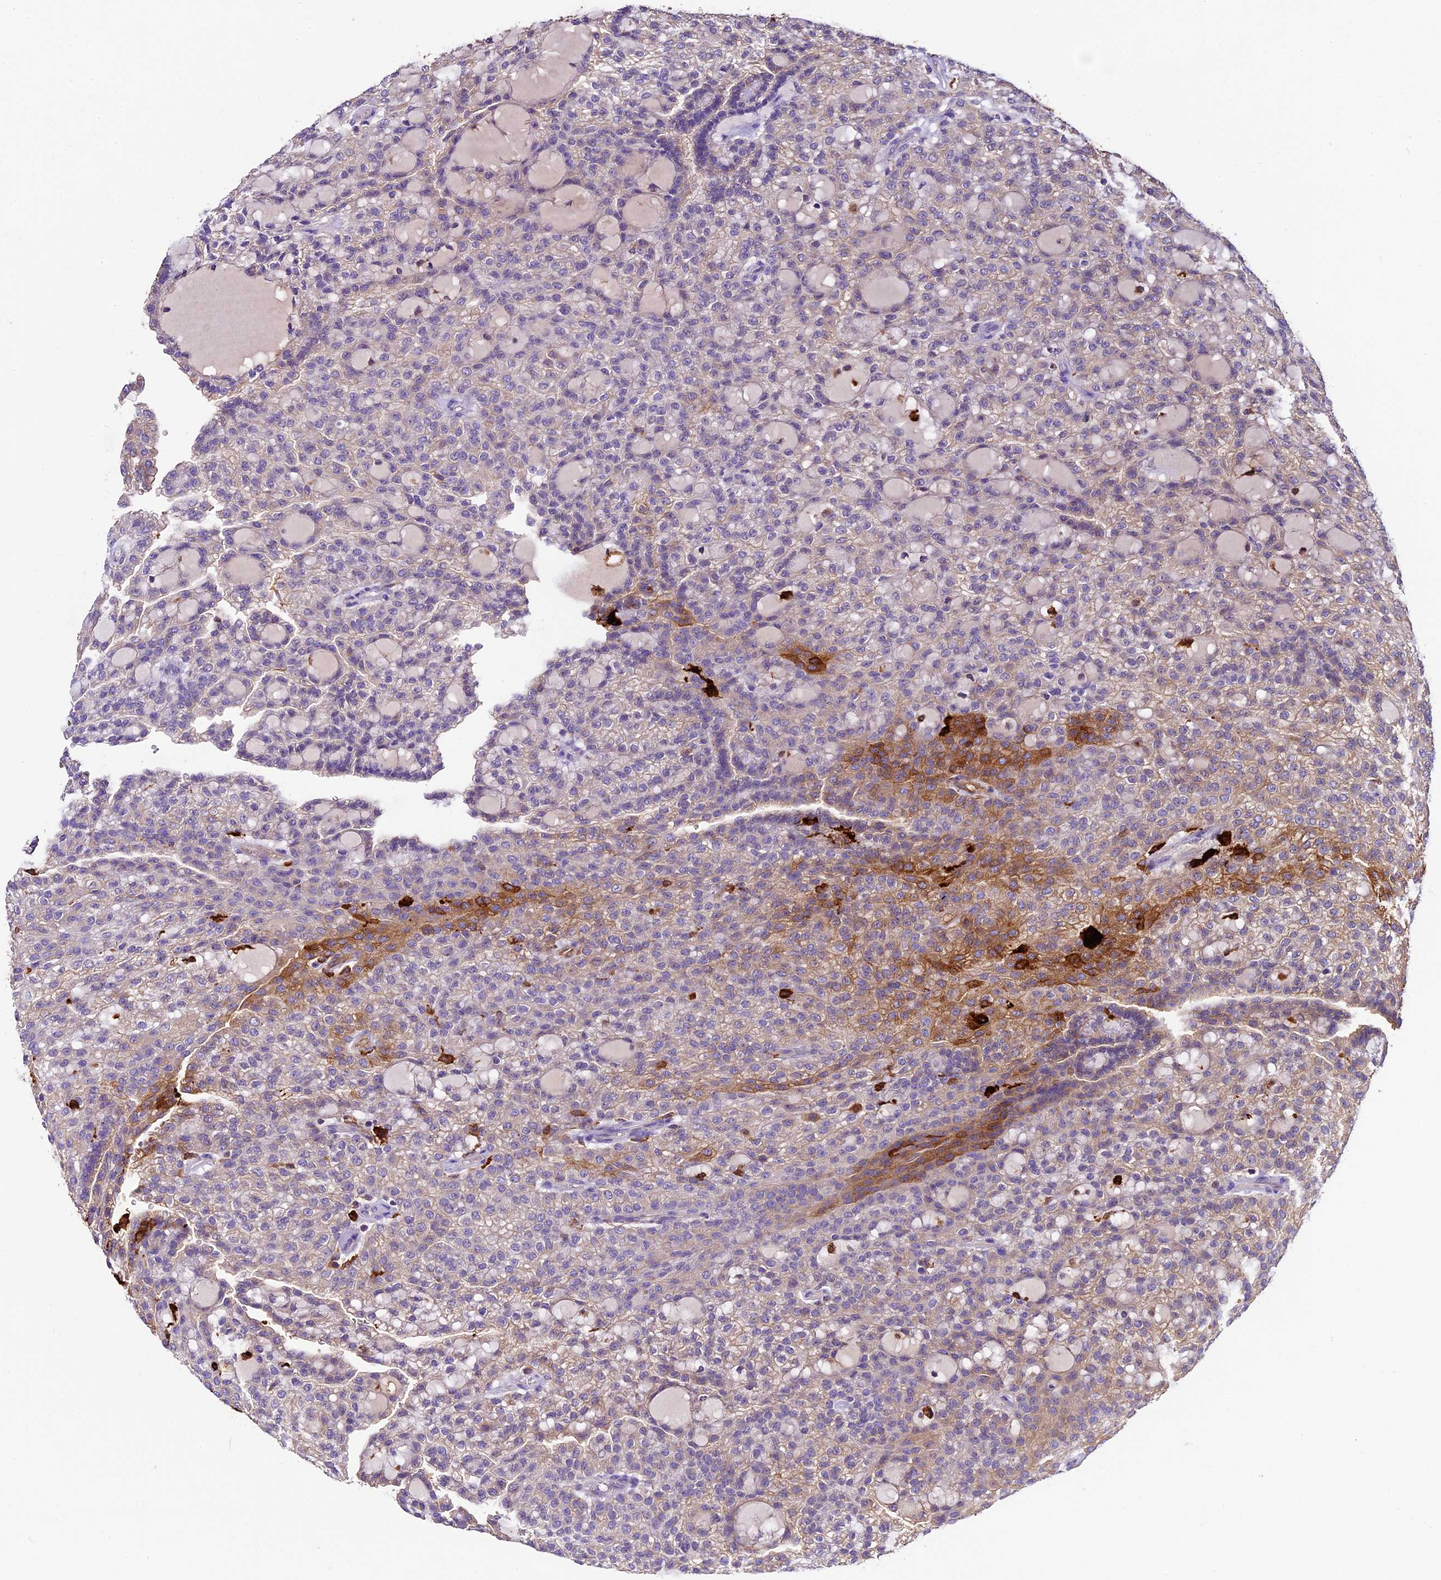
{"staining": {"intensity": "moderate", "quantity": "25%-75%", "location": "cytoplasmic/membranous"}, "tissue": "renal cancer", "cell_type": "Tumor cells", "image_type": "cancer", "snomed": [{"axis": "morphology", "description": "Adenocarcinoma, NOS"}, {"axis": "topography", "description": "Kidney"}], "caption": "IHC photomicrograph of human renal adenocarcinoma stained for a protein (brown), which exhibits medium levels of moderate cytoplasmic/membranous positivity in about 25%-75% of tumor cells.", "gene": "CILP2", "patient": {"sex": "male", "age": 63}}